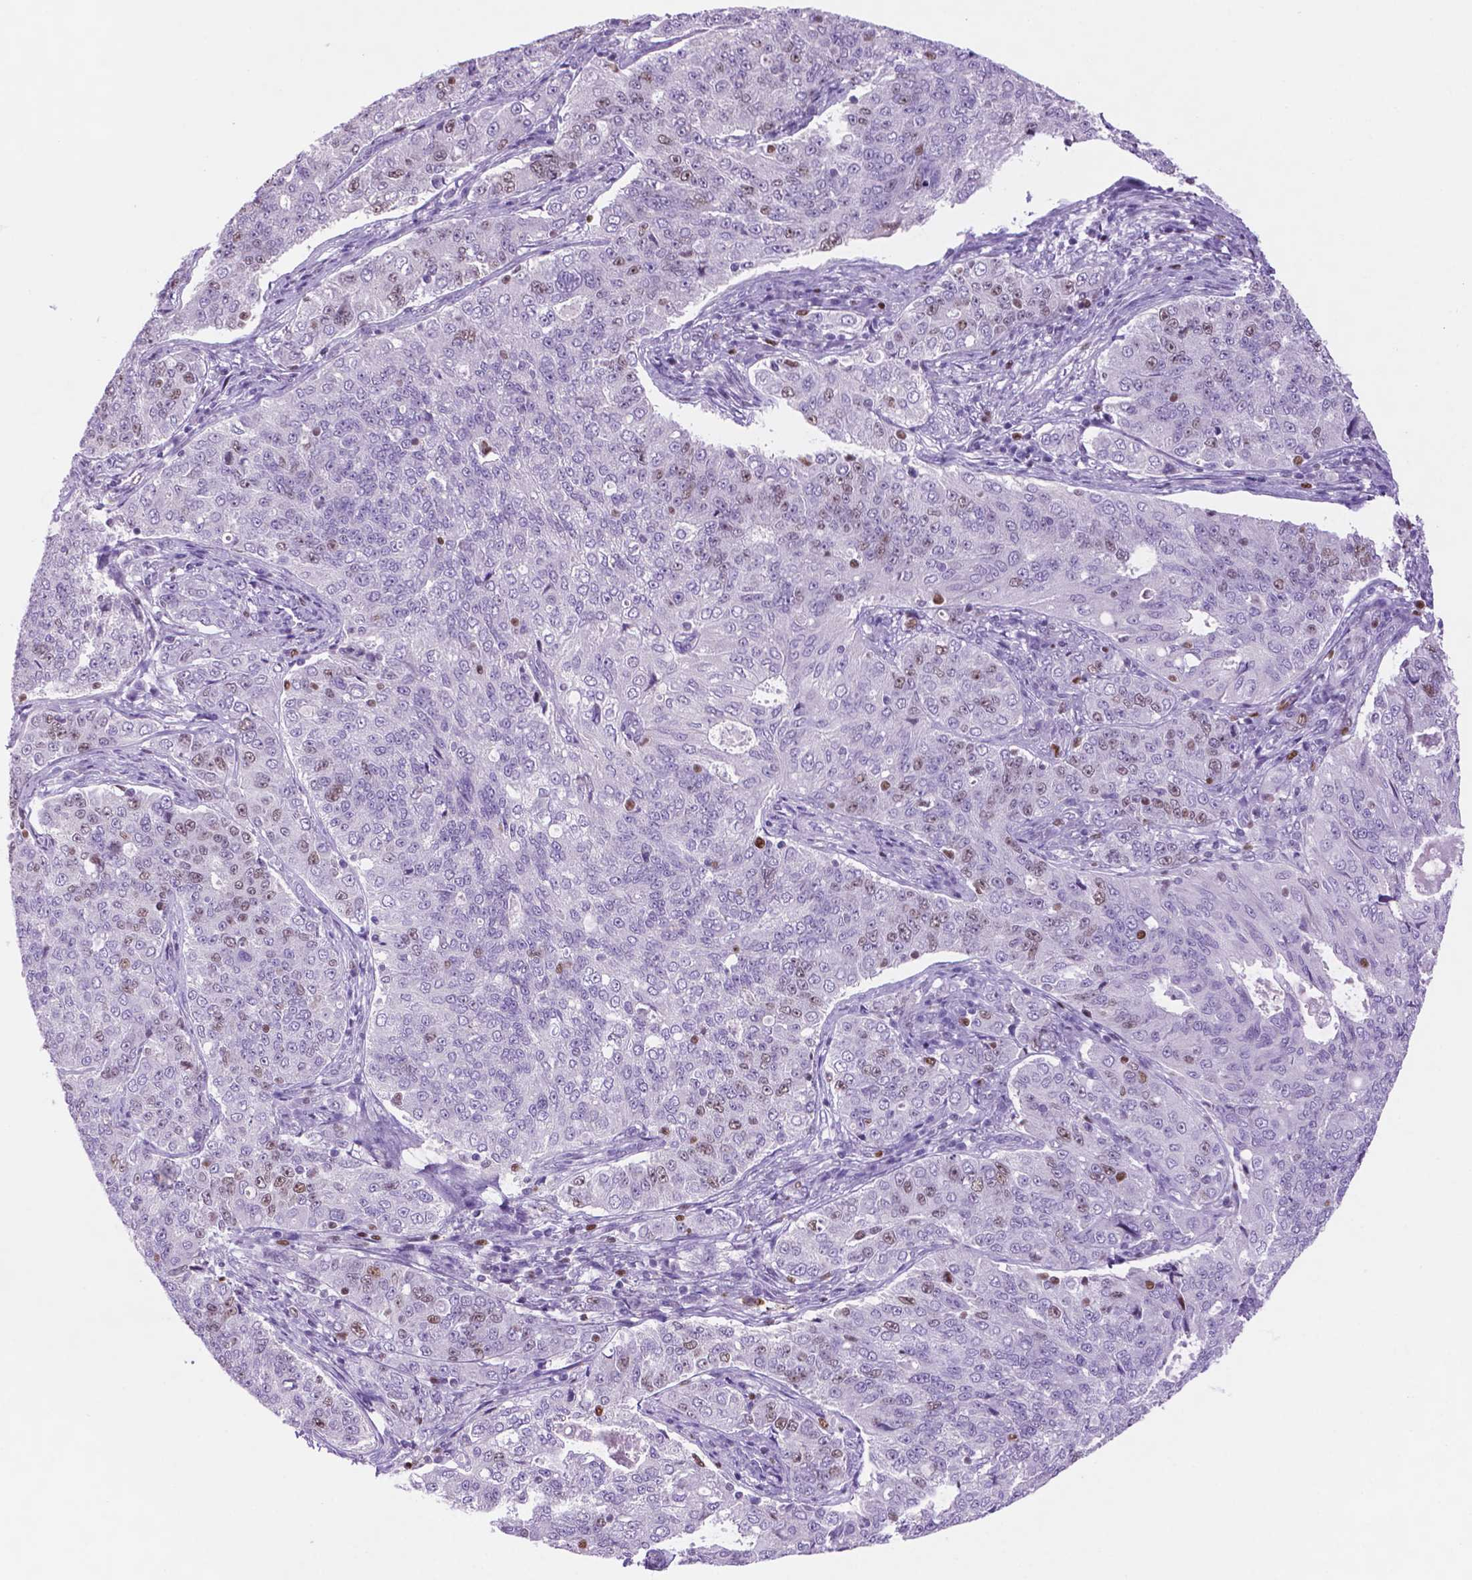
{"staining": {"intensity": "weak", "quantity": "<25%", "location": "nuclear"}, "tissue": "endometrial cancer", "cell_type": "Tumor cells", "image_type": "cancer", "snomed": [{"axis": "morphology", "description": "Adenocarcinoma, NOS"}, {"axis": "topography", "description": "Endometrium"}], "caption": "Tumor cells show no significant protein staining in endometrial adenocarcinoma.", "gene": "NCAPH2", "patient": {"sex": "female", "age": 43}}